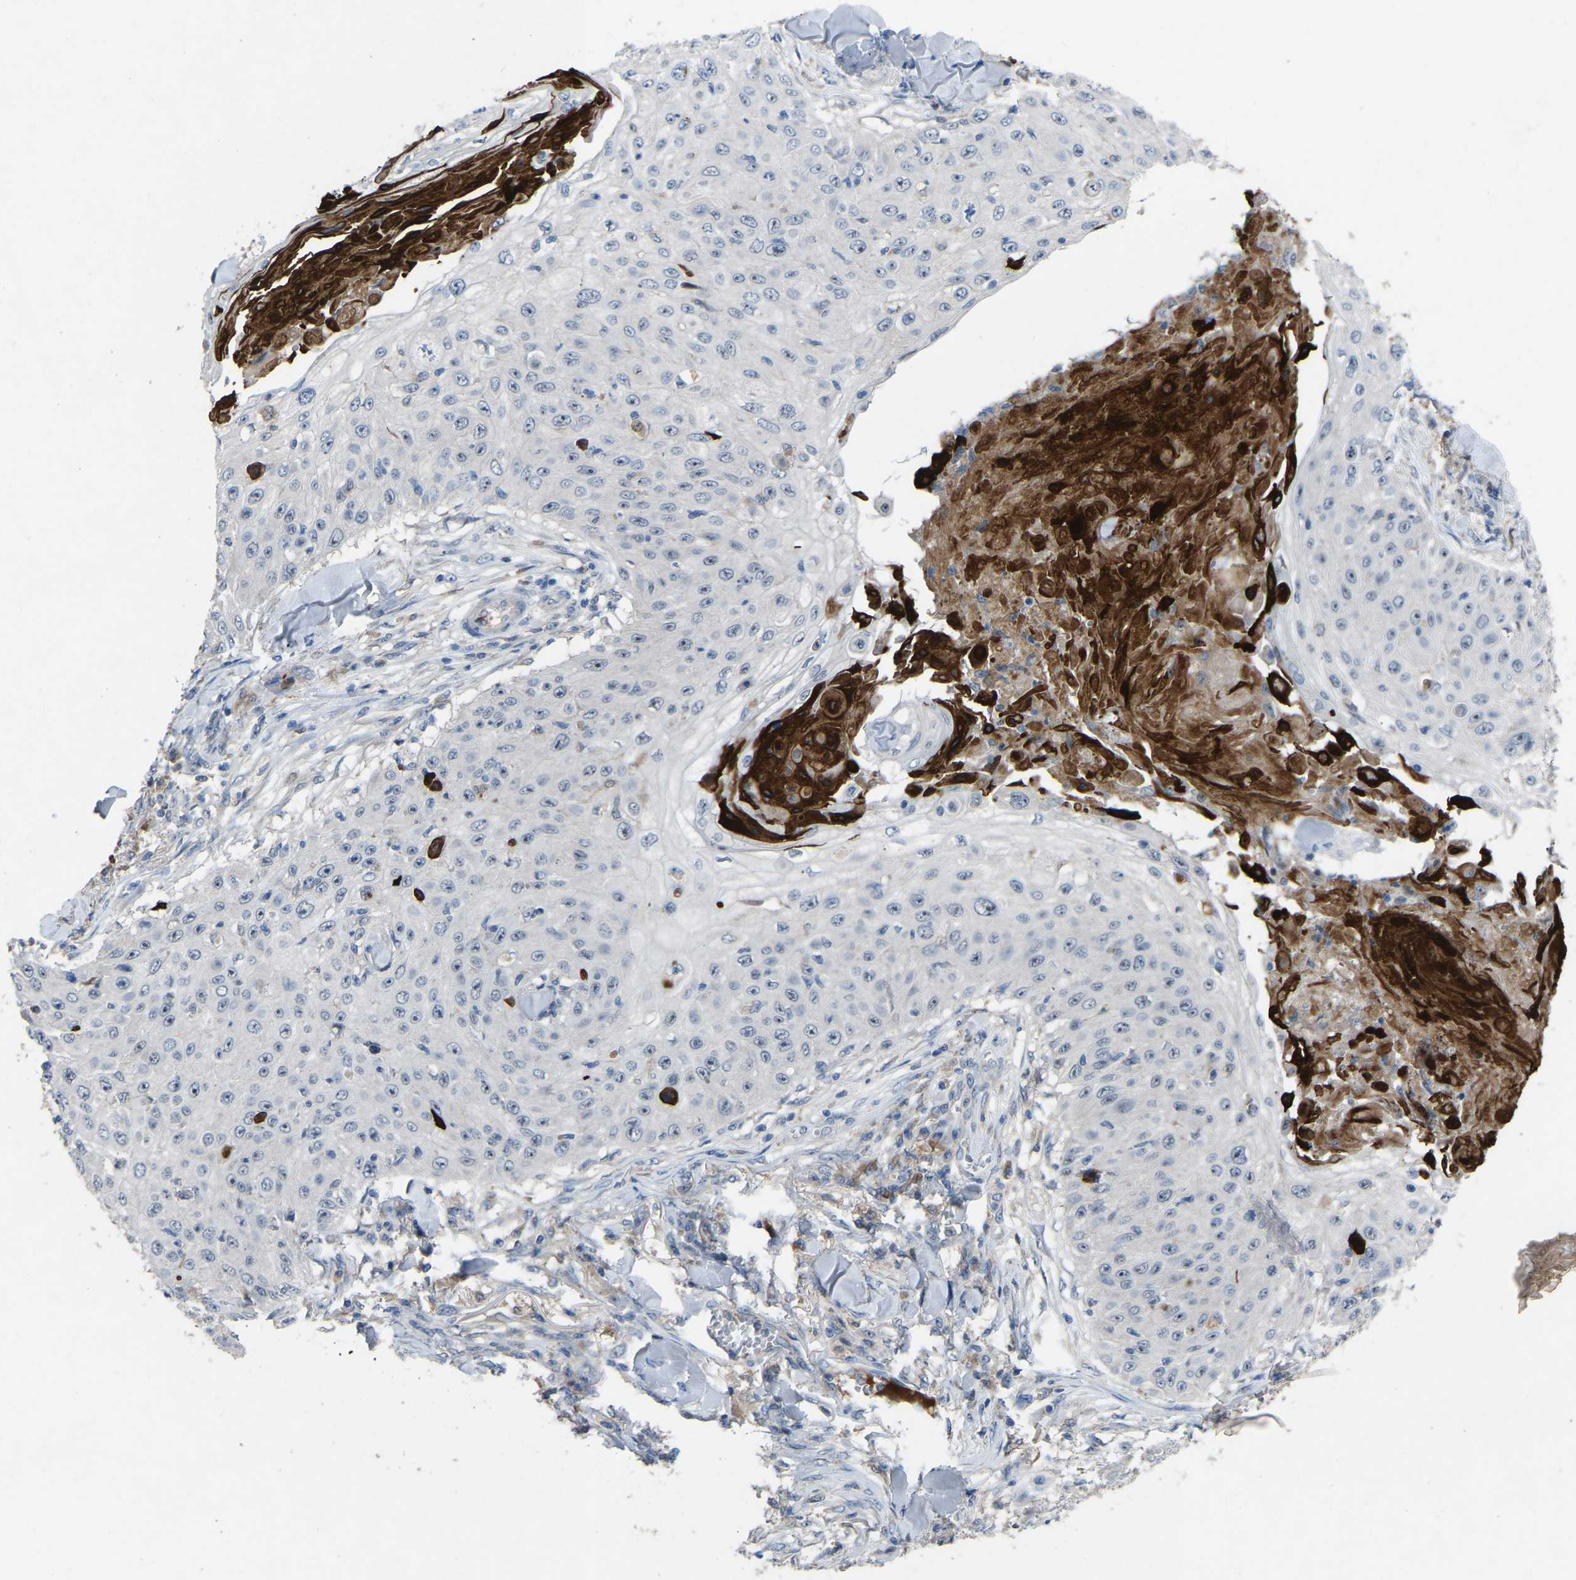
{"staining": {"intensity": "negative", "quantity": "none", "location": "none"}, "tissue": "skin cancer", "cell_type": "Tumor cells", "image_type": "cancer", "snomed": [{"axis": "morphology", "description": "Squamous cell carcinoma, NOS"}, {"axis": "topography", "description": "Skin"}], "caption": "A high-resolution micrograph shows immunohistochemistry (IHC) staining of squamous cell carcinoma (skin), which demonstrates no significant positivity in tumor cells.", "gene": "FHIT", "patient": {"sex": "male", "age": 86}}